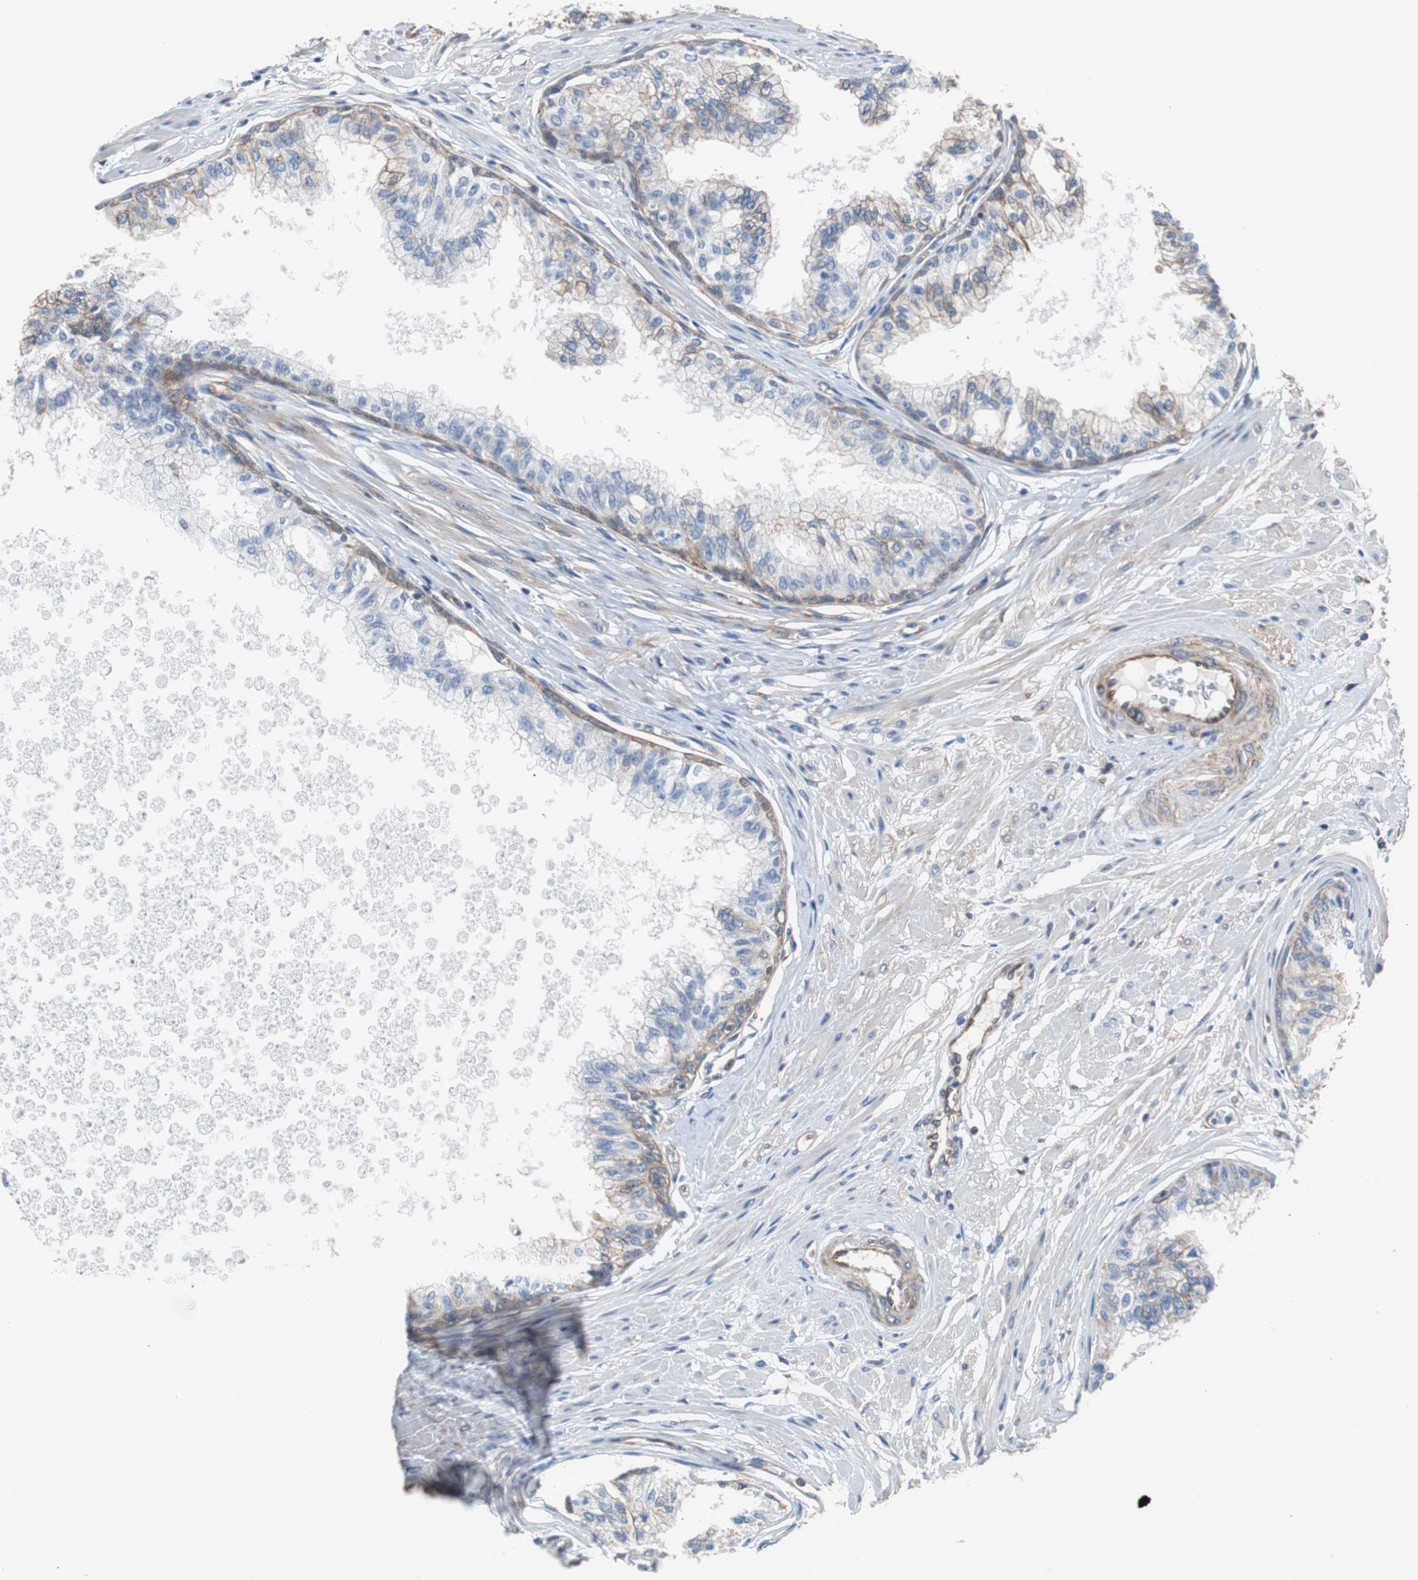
{"staining": {"intensity": "weak", "quantity": "<25%", "location": "cytoplasmic/membranous"}, "tissue": "prostate", "cell_type": "Glandular cells", "image_type": "normal", "snomed": [{"axis": "morphology", "description": "Normal tissue, NOS"}, {"axis": "topography", "description": "Prostate"}, {"axis": "topography", "description": "Seminal veicle"}], "caption": "Unremarkable prostate was stained to show a protein in brown. There is no significant staining in glandular cells. (DAB (3,3'-diaminobenzidine) immunohistochemistry (IHC), high magnification).", "gene": "KIF3B", "patient": {"sex": "male", "age": 60}}